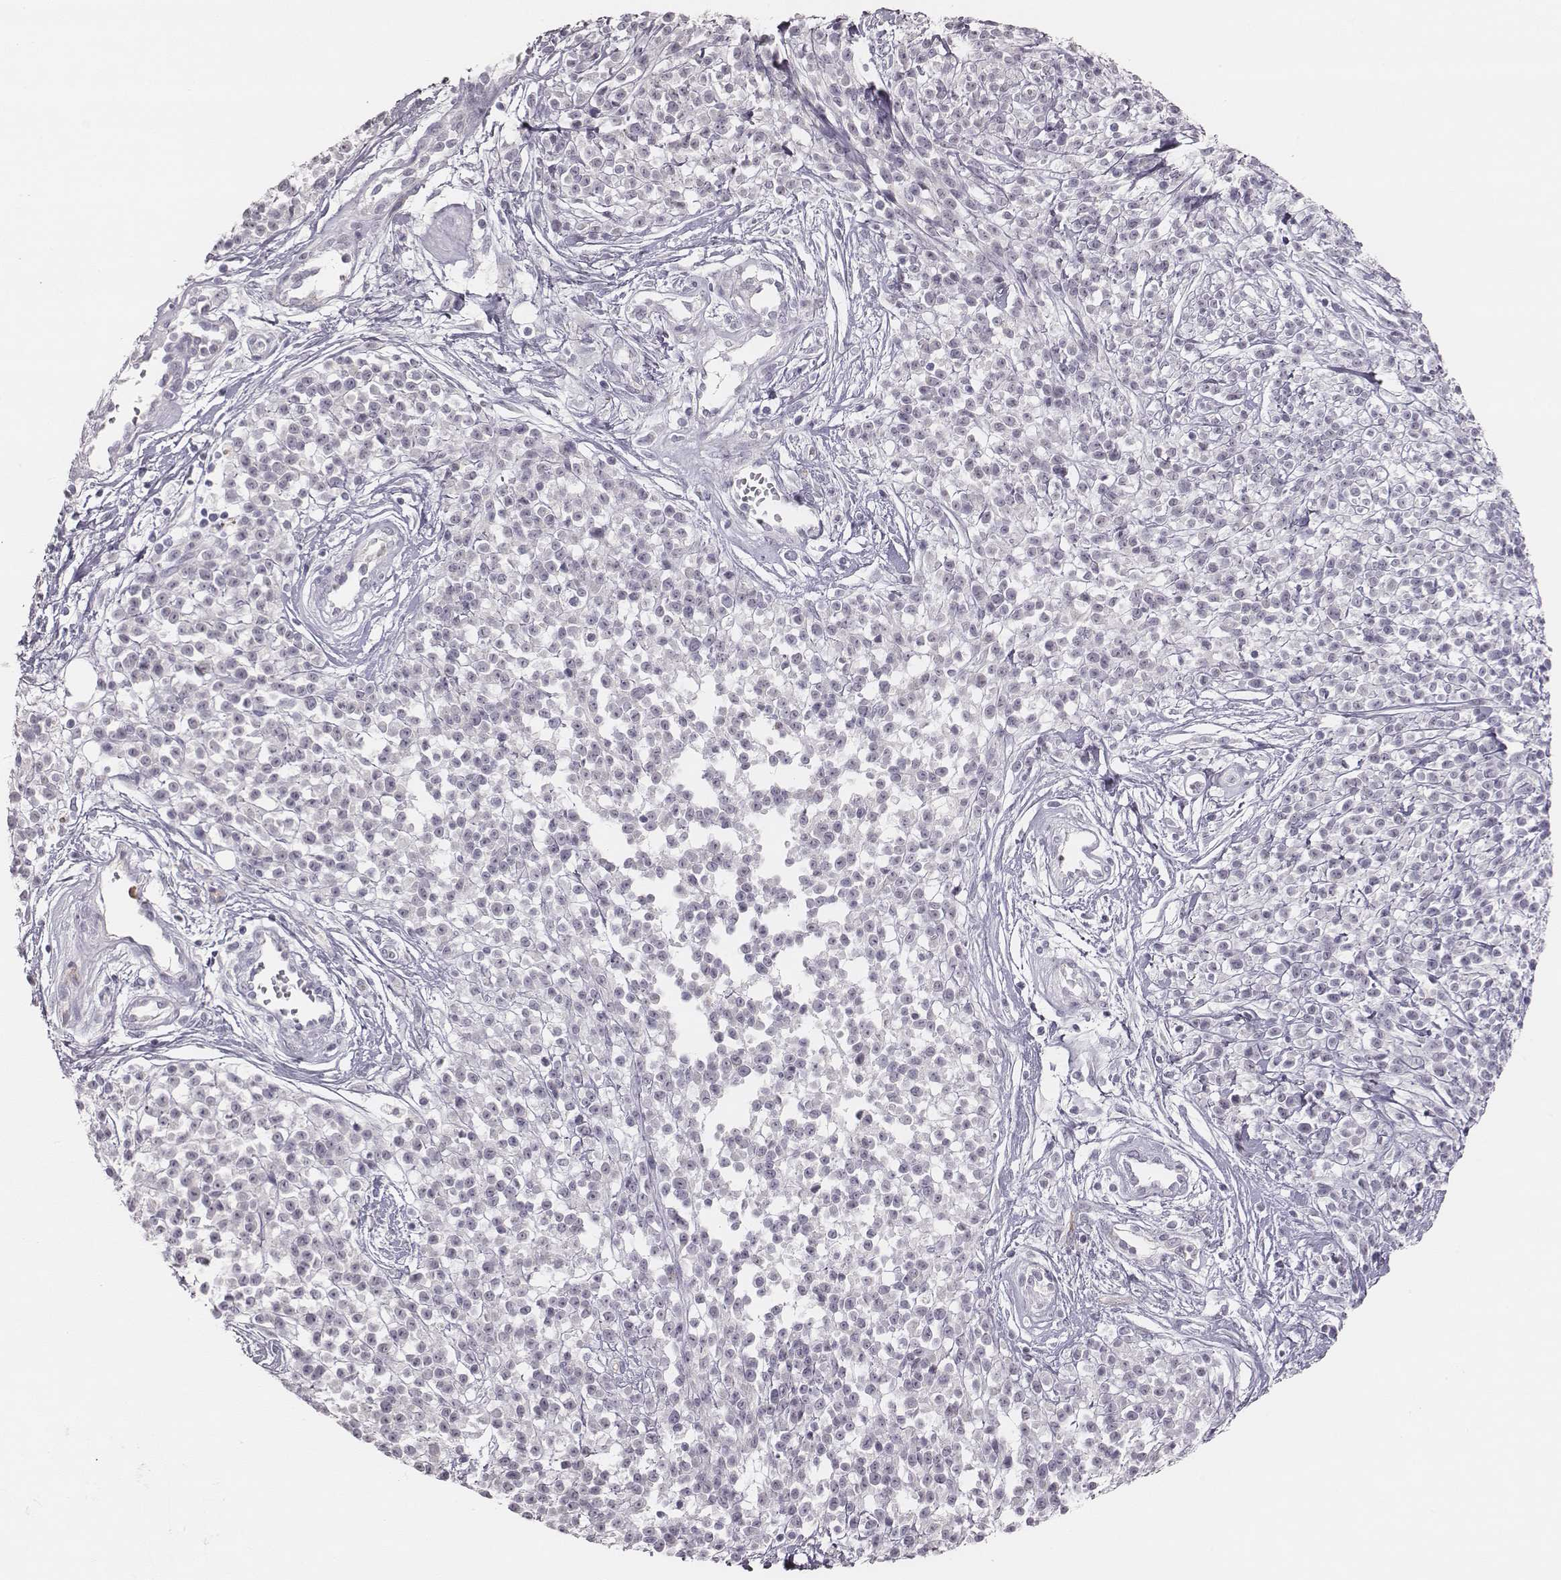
{"staining": {"intensity": "negative", "quantity": "none", "location": "none"}, "tissue": "melanoma", "cell_type": "Tumor cells", "image_type": "cancer", "snomed": [{"axis": "morphology", "description": "Malignant melanoma, NOS"}, {"axis": "topography", "description": "Skin"}, {"axis": "topography", "description": "Skin of trunk"}], "caption": "A micrograph of malignant melanoma stained for a protein reveals no brown staining in tumor cells. The staining is performed using DAB (3,3'-diaminobenzidine) brown chromogen with nuclei counter-stained in using hematoxylin.", "gene": "KCNJ12", "patient": {"sex": "male", "age": 74}}